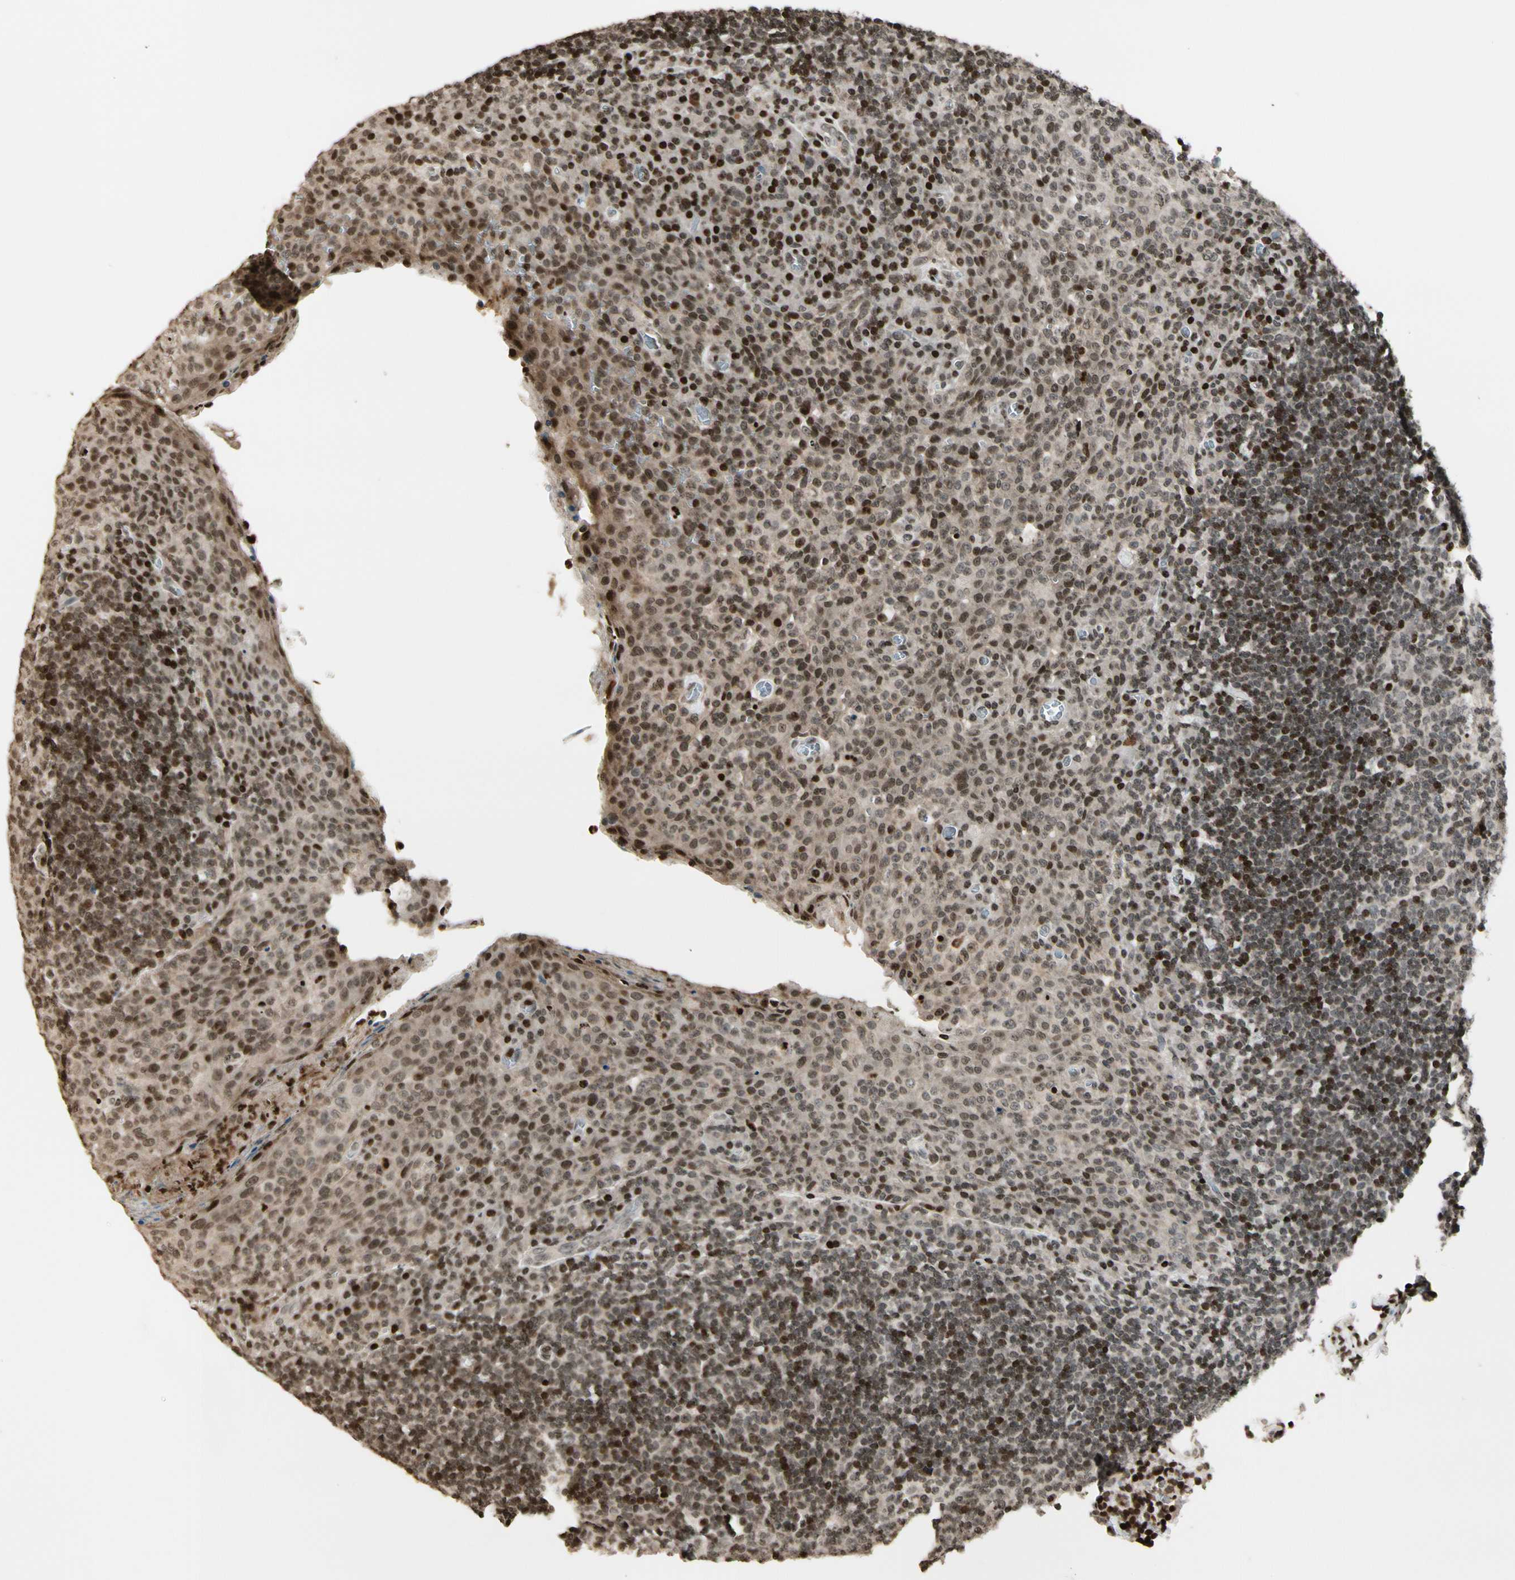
{"staining": {"intensity": "moderate", "quantity": ">75%", "location": "nuclear"}, "tissue": "tonsil", "cell_type": "Germinal center cells", "image_type": "normal", "snomed": [{"axis": "morphology", "description": "Normal tissue, NOS"}, {"axis": "topography", "description": "Tonsil"}], "caption": "Immunohistochemistry (IHC) image of unremarkable tonsil: tonsil stained using immunohistochemistry demonstrates medium levels of moderate protein expression localized specifically in the nuclear of germinal center cells, appearing as a nuclear brown color.", "gene": "TSHZ3", "patient": {"sex": "male", "age": 17}}